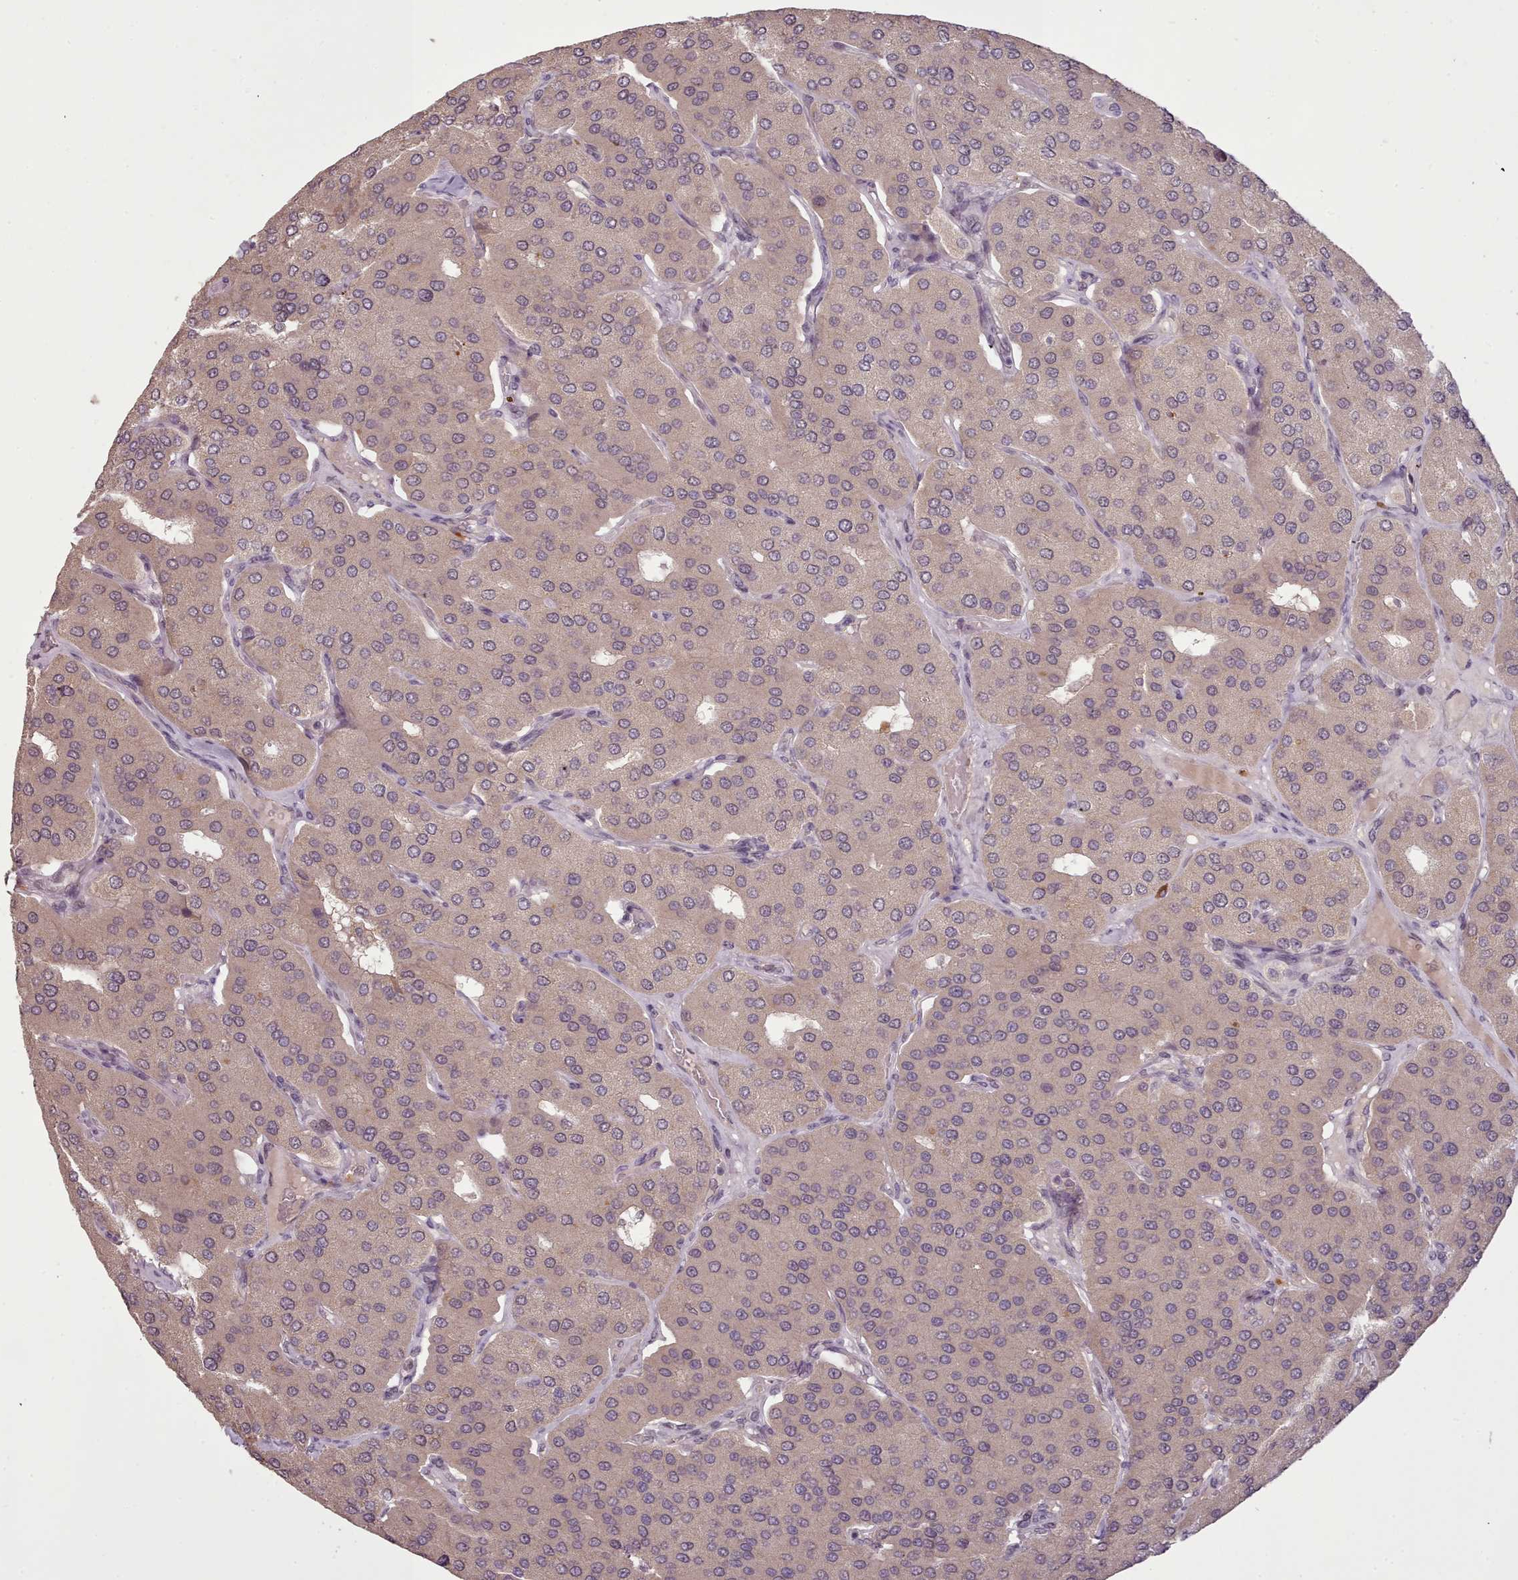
{"staining": {"intensity": "weak", "quantity": "<25%", "location": "cytoplasmic/membranous"}, "tissue": "parathyroid gland", "cell_type": "Glandular cells", "image_type": "normal", "snomed": [{"axis": "morphology", "description": "Normal tissue, NOS"}, {"axis": "morphology", "description": "Adenoma, NOS"}, {"axis": "topography", "description": "Parathyroid gland"}], "caption": "Image shows no protein positivity in glandular cells of benign parathyroid gland. (DAB immunohistochemistry (IHC) visualized using brightfield microscopy, high magnification).", "gene": "CDC6", "patient": {"sex": "female", "age": 86}}